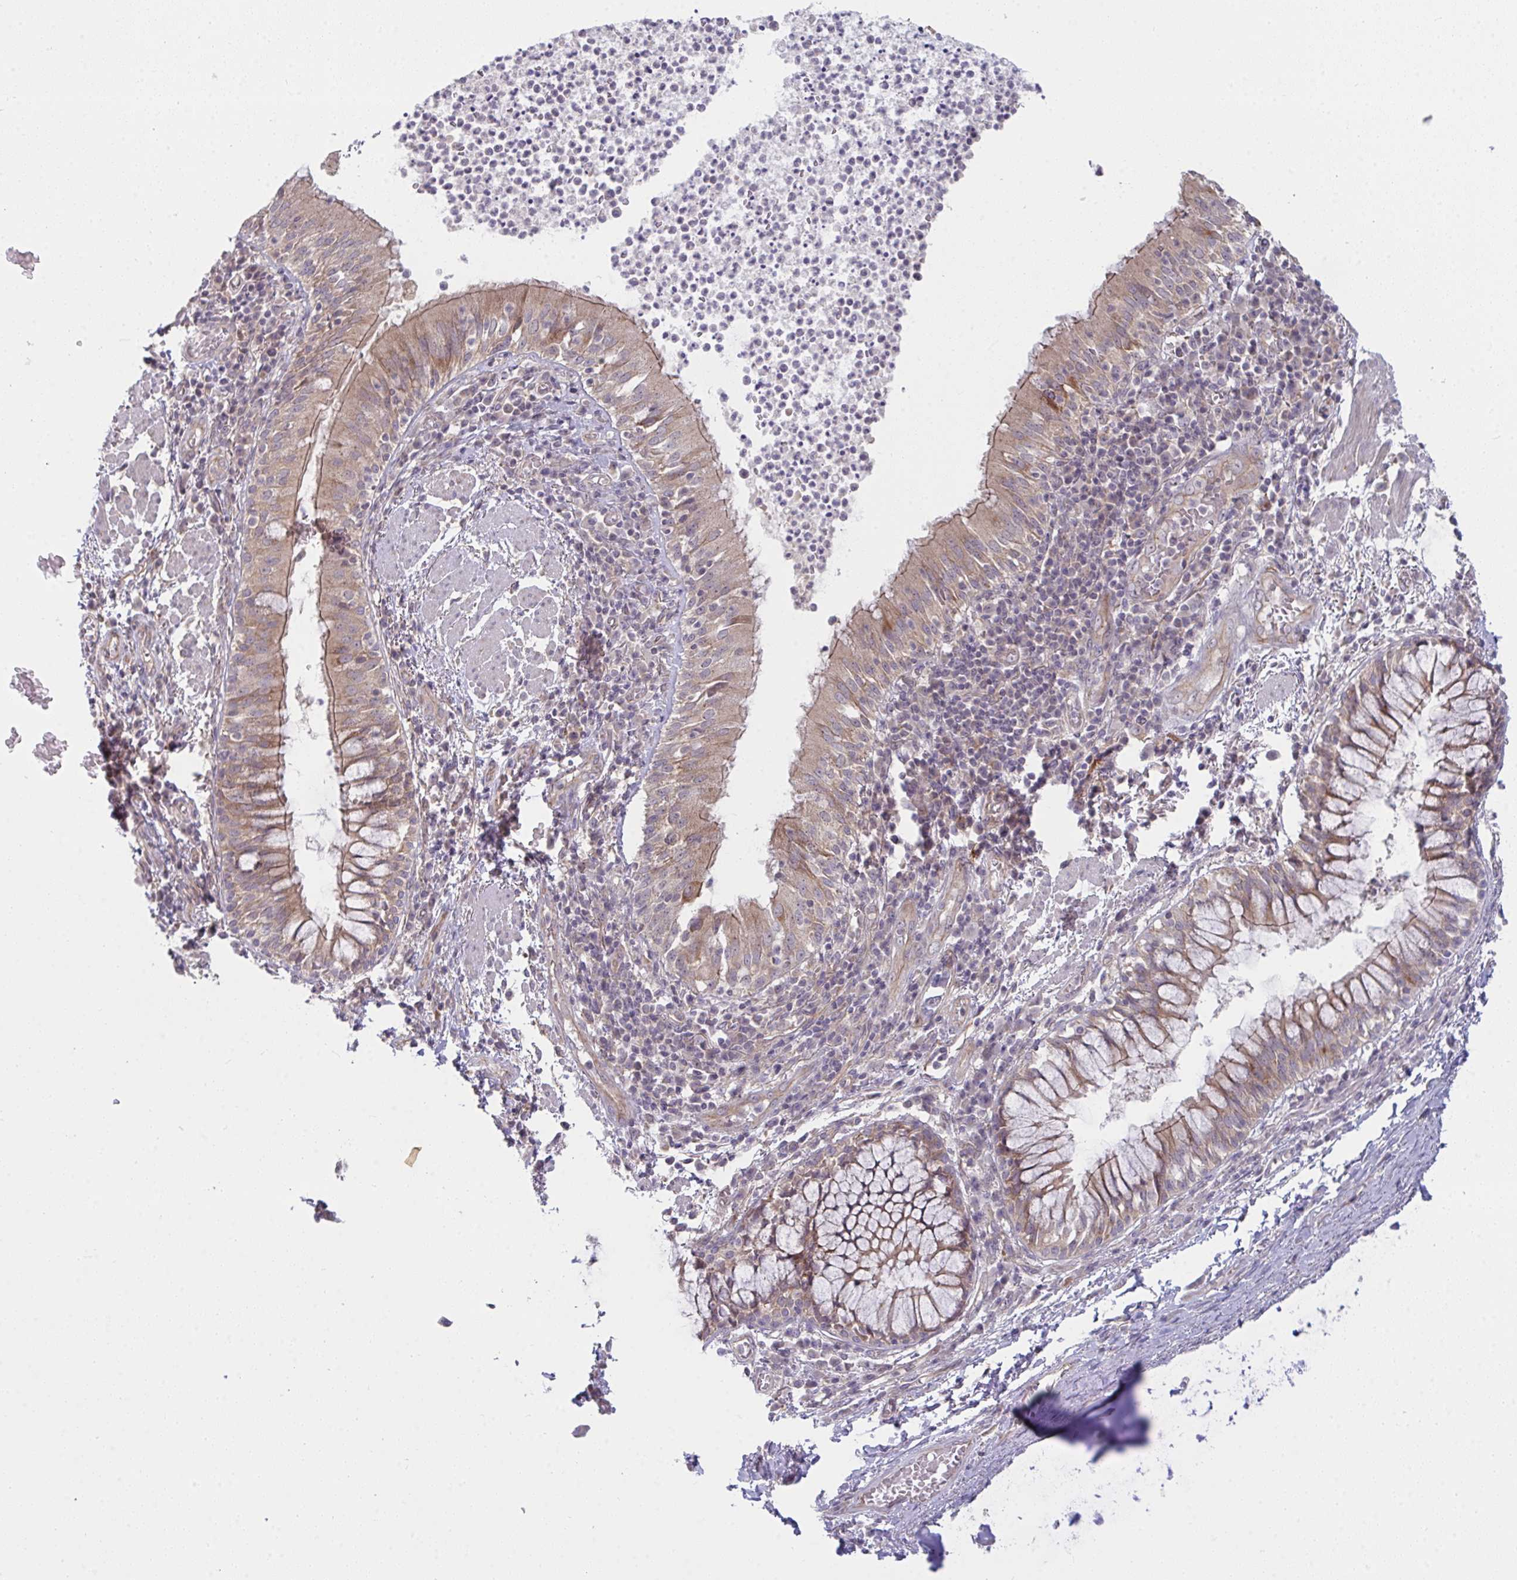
{"staining": {"intensity": "moderate", "quantity": ">75%", "location": "cytoplasmic/membranous"}, "tissue": "bronchus", "cell_type": "Respiratory epithelial cells", "image_type": "normal", "snomed": [{"axis": "morphology", "description": "Normal tissue, NOS"}, {"axis": "topography", "description": "Lymph node"}, {"axis": "topography", "description": "Bronchus"}], "caption": "Protein analysis of benign bronchus demonstrates moderate cytoplasmic/membranous staining in about >75% of respiratory epithelial cells.", "gene": "CASP9", "patient": {"sex": "male", "age": 56}}